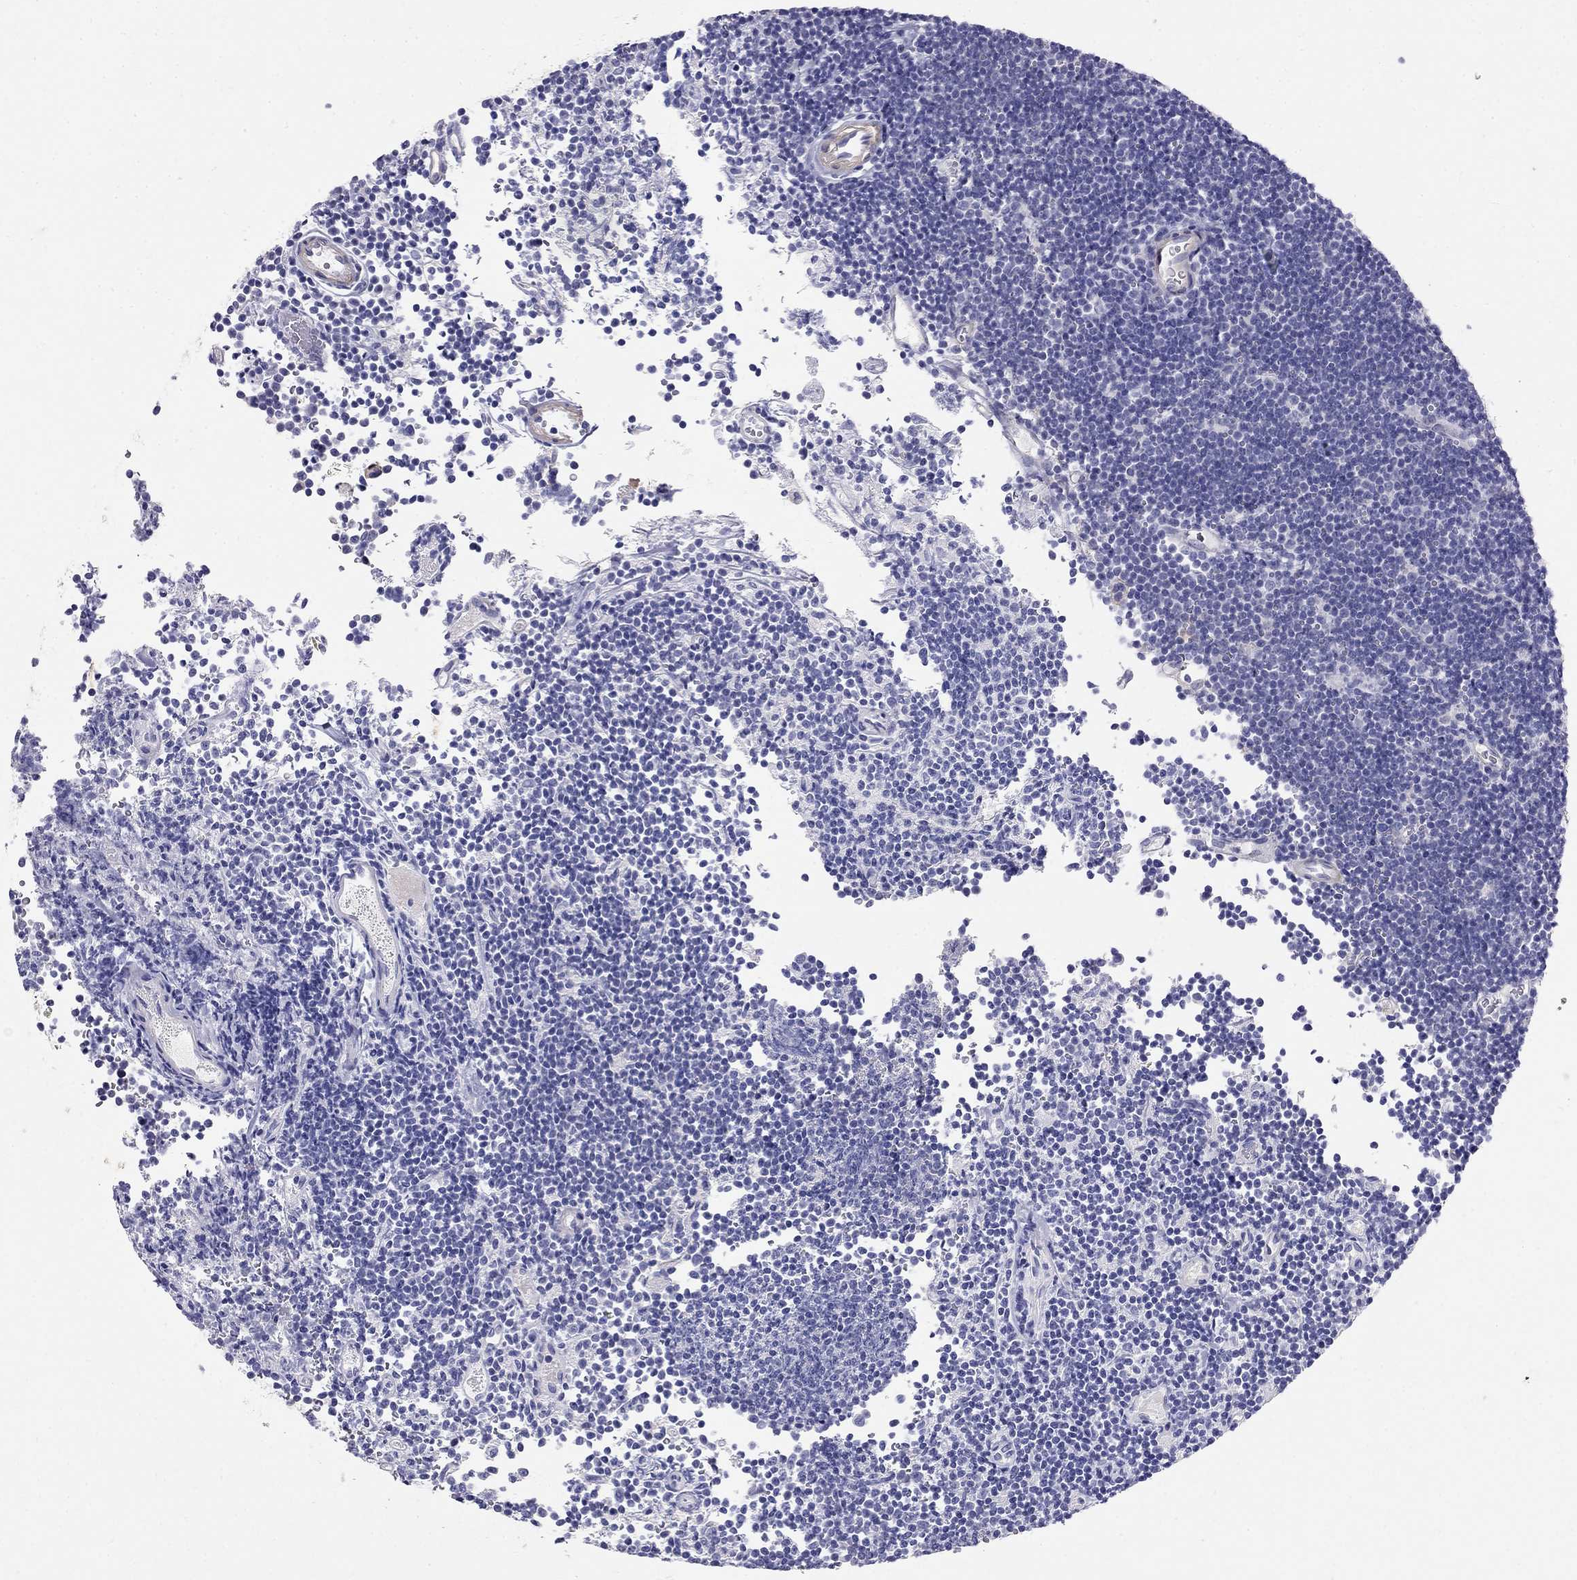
{"staining": {"intensity": "negative", "quantity": "none", "location": "none"}, "tissue": "lymphoma", "cell_type": "Tumor cells", "image_type": "cancer", "snomed": [{"axis": "morphology", "description": "Malignant lymphoma, non-Hodgkin's type, Low grade"}, {"axis": "topography", "description": "Brain"}], "caption": "Protein analysis of lymphoma shows no significant expression in tumor cells. Nuclei are stained in blue.", "gene": "LY6H", "patient": {"sex": "female", "age": 66}}